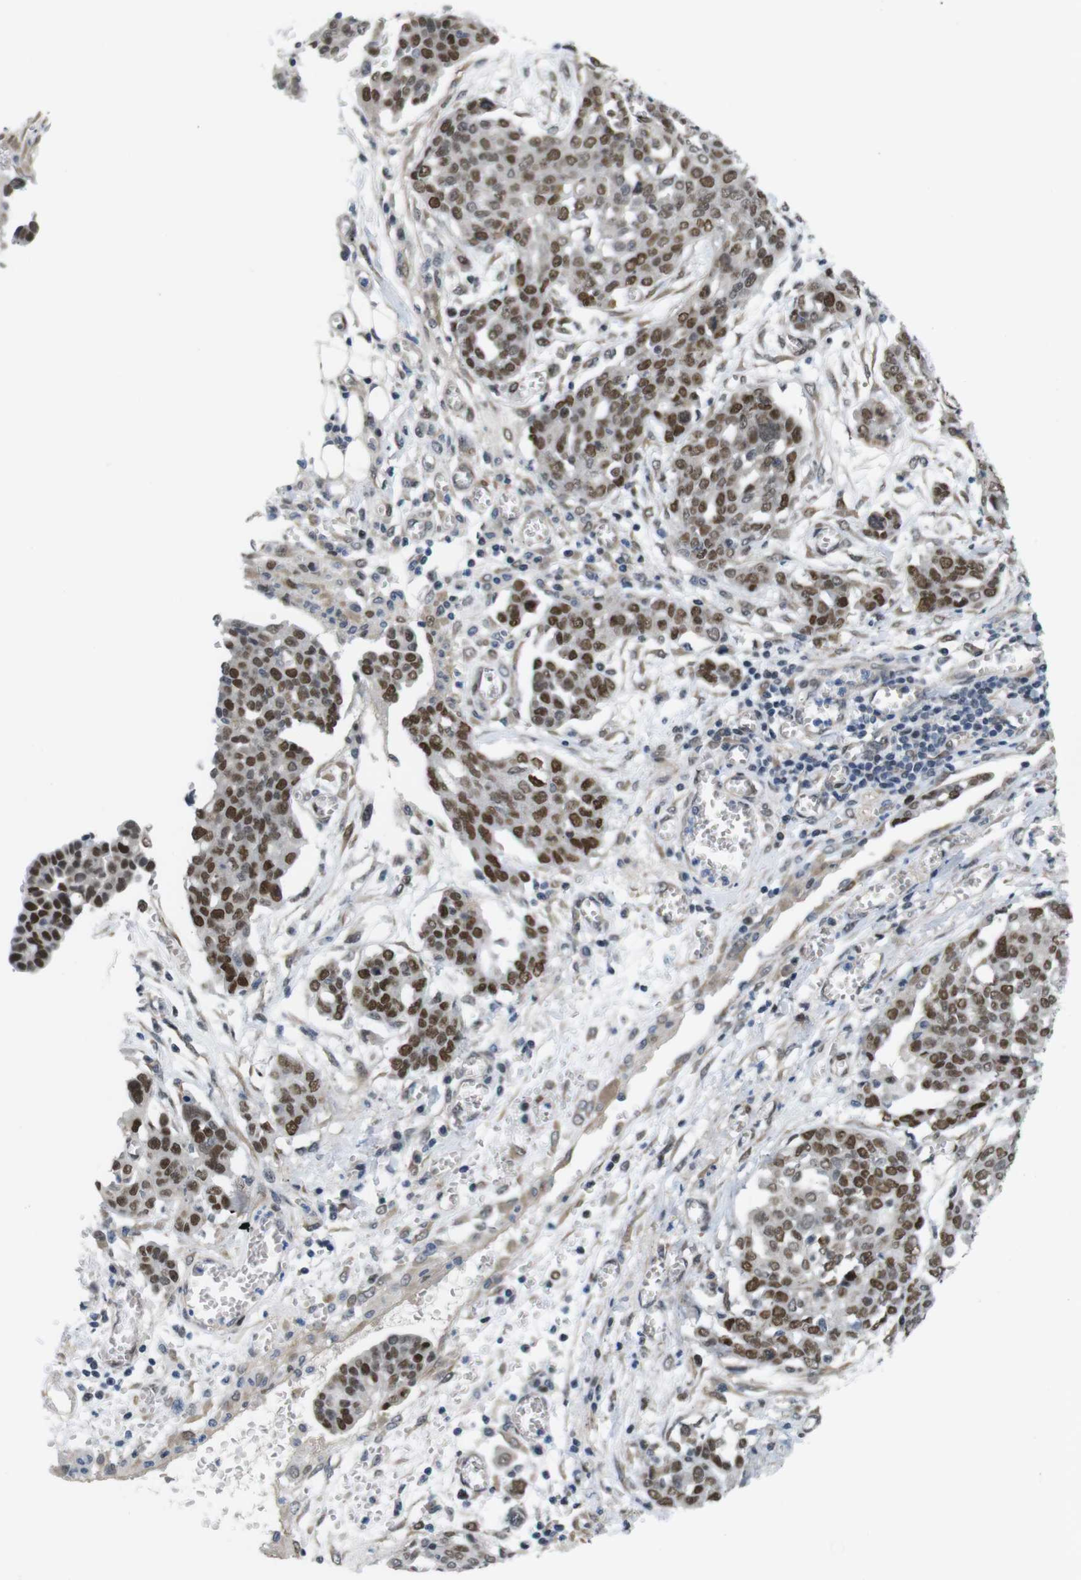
{"staining": {"intensity": "moderate", "quantity": ">75%", "location": "nuclear"}, "tissue": "ovarian cancer", "cell_type": "Tumor cells", "image_type": "cancer", "snomed": [{"axis": "morphology", "description": "Cystadenocarcinoma, serous, NOS"}, {"axis": "topography", "description": "Soft tissue"}, {"axis": "topography", "description": "Ovary"}], "caption": "High-power microscopy captured an IHC micrograph of ovarian cancer (serous cystadenocarcinoma), revealing moderate nuclear positivity in approximately >75% of tumor cells. Ihc stains the protein in brown and the nuclei are stained blue.", "gene": "SMCO2", "patient": {"sex": "female", "age": 57}}